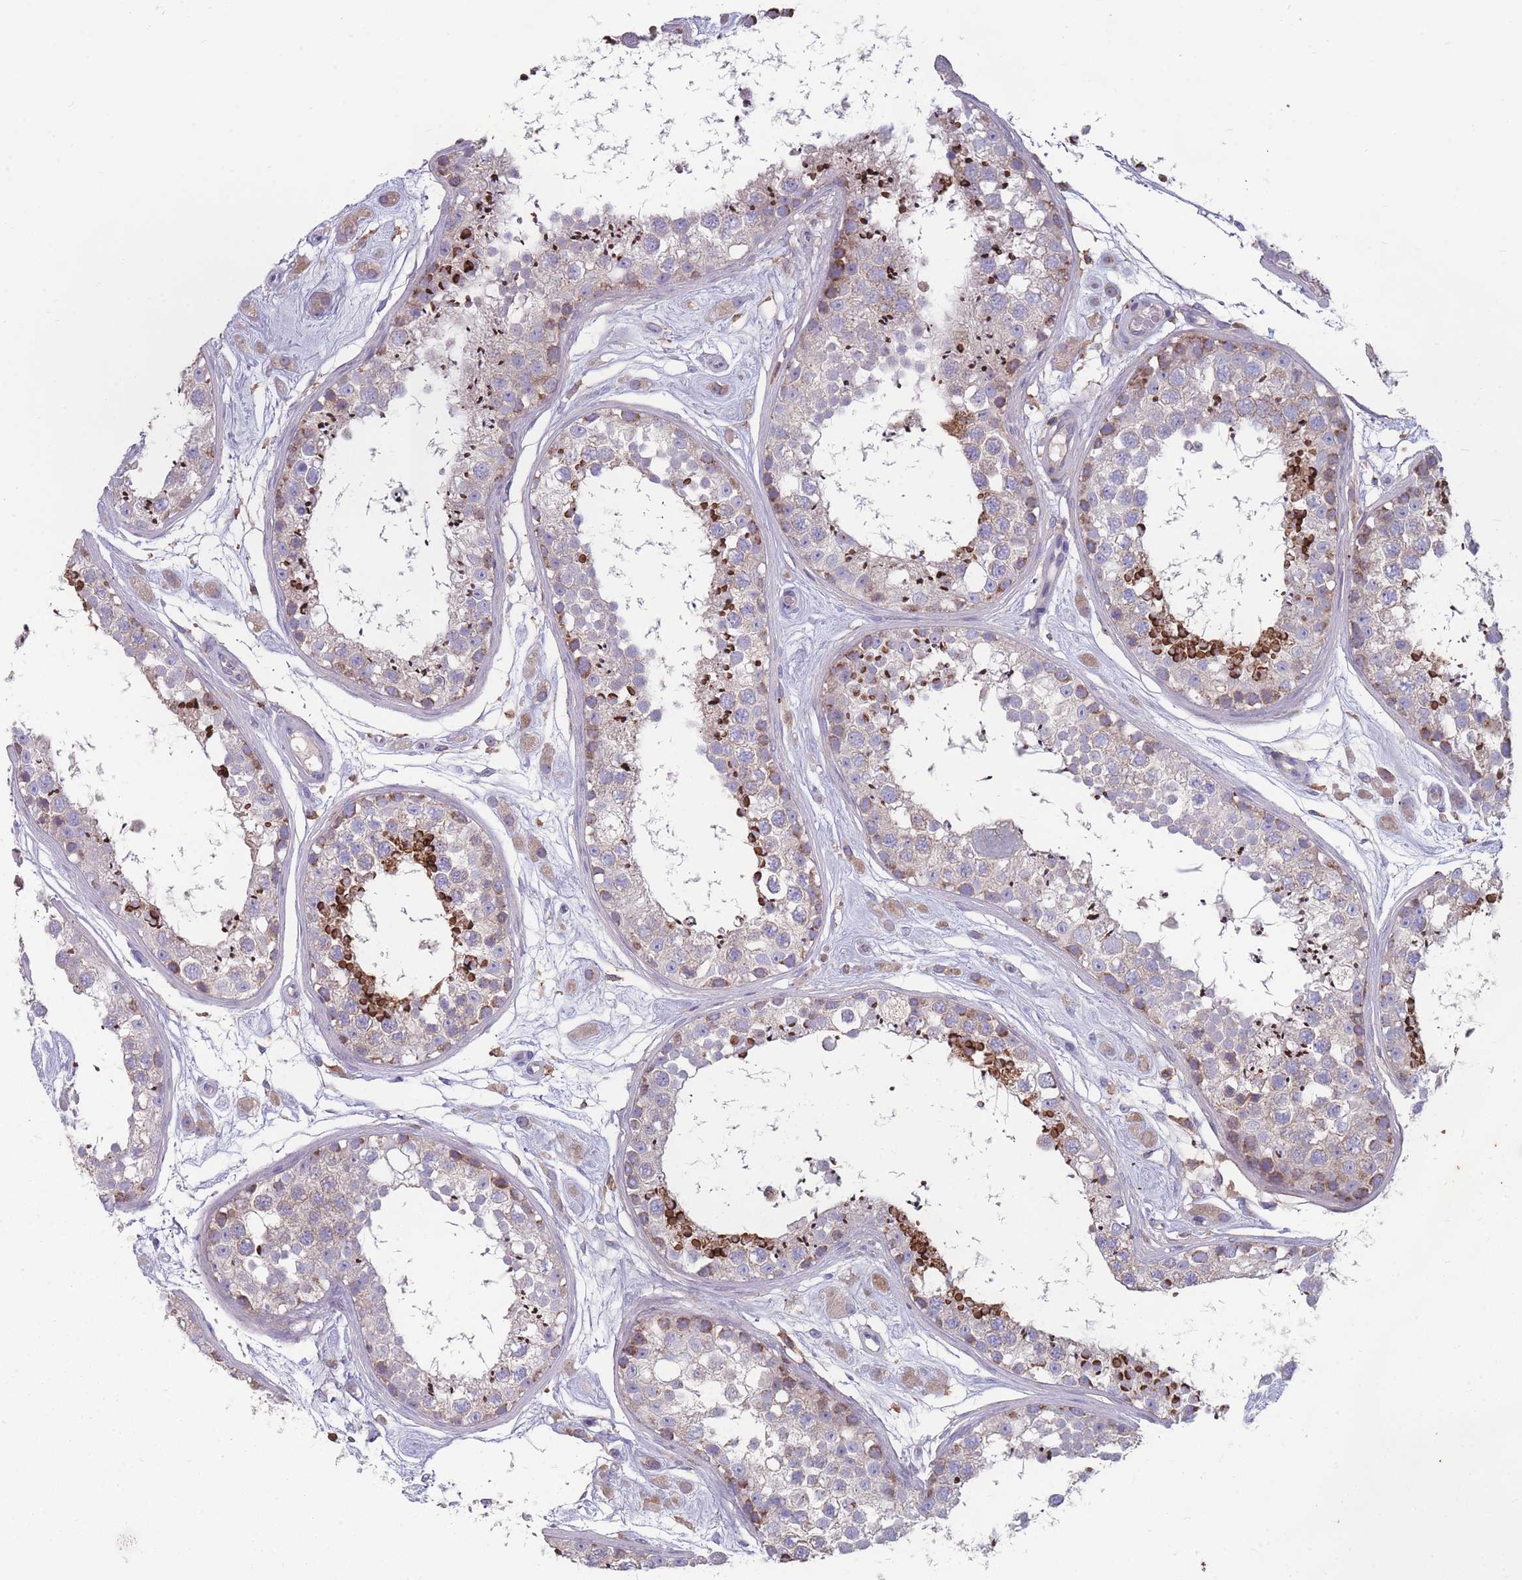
{"staining": {"intensity": "strong", "quantity": "25%-75%", "location": "cytoplasmic/membranous"}, "tissue": "testis", "cell_type": "Cells in seminiferous ducts", "image_type": "normal", "snomed": [{"axis": "morphology", "description": "Normal tissue, NOS"}, {"axis": "topography", "description": "Testis"}], "caption": "Protein analysis of unremarkable testis reveals strong cytoplasmic/membranous expression in about 25%-75% of cells in seminiferous ducts.", "gene": "CD33", "patient": {"sex": "male", "age": 25}}